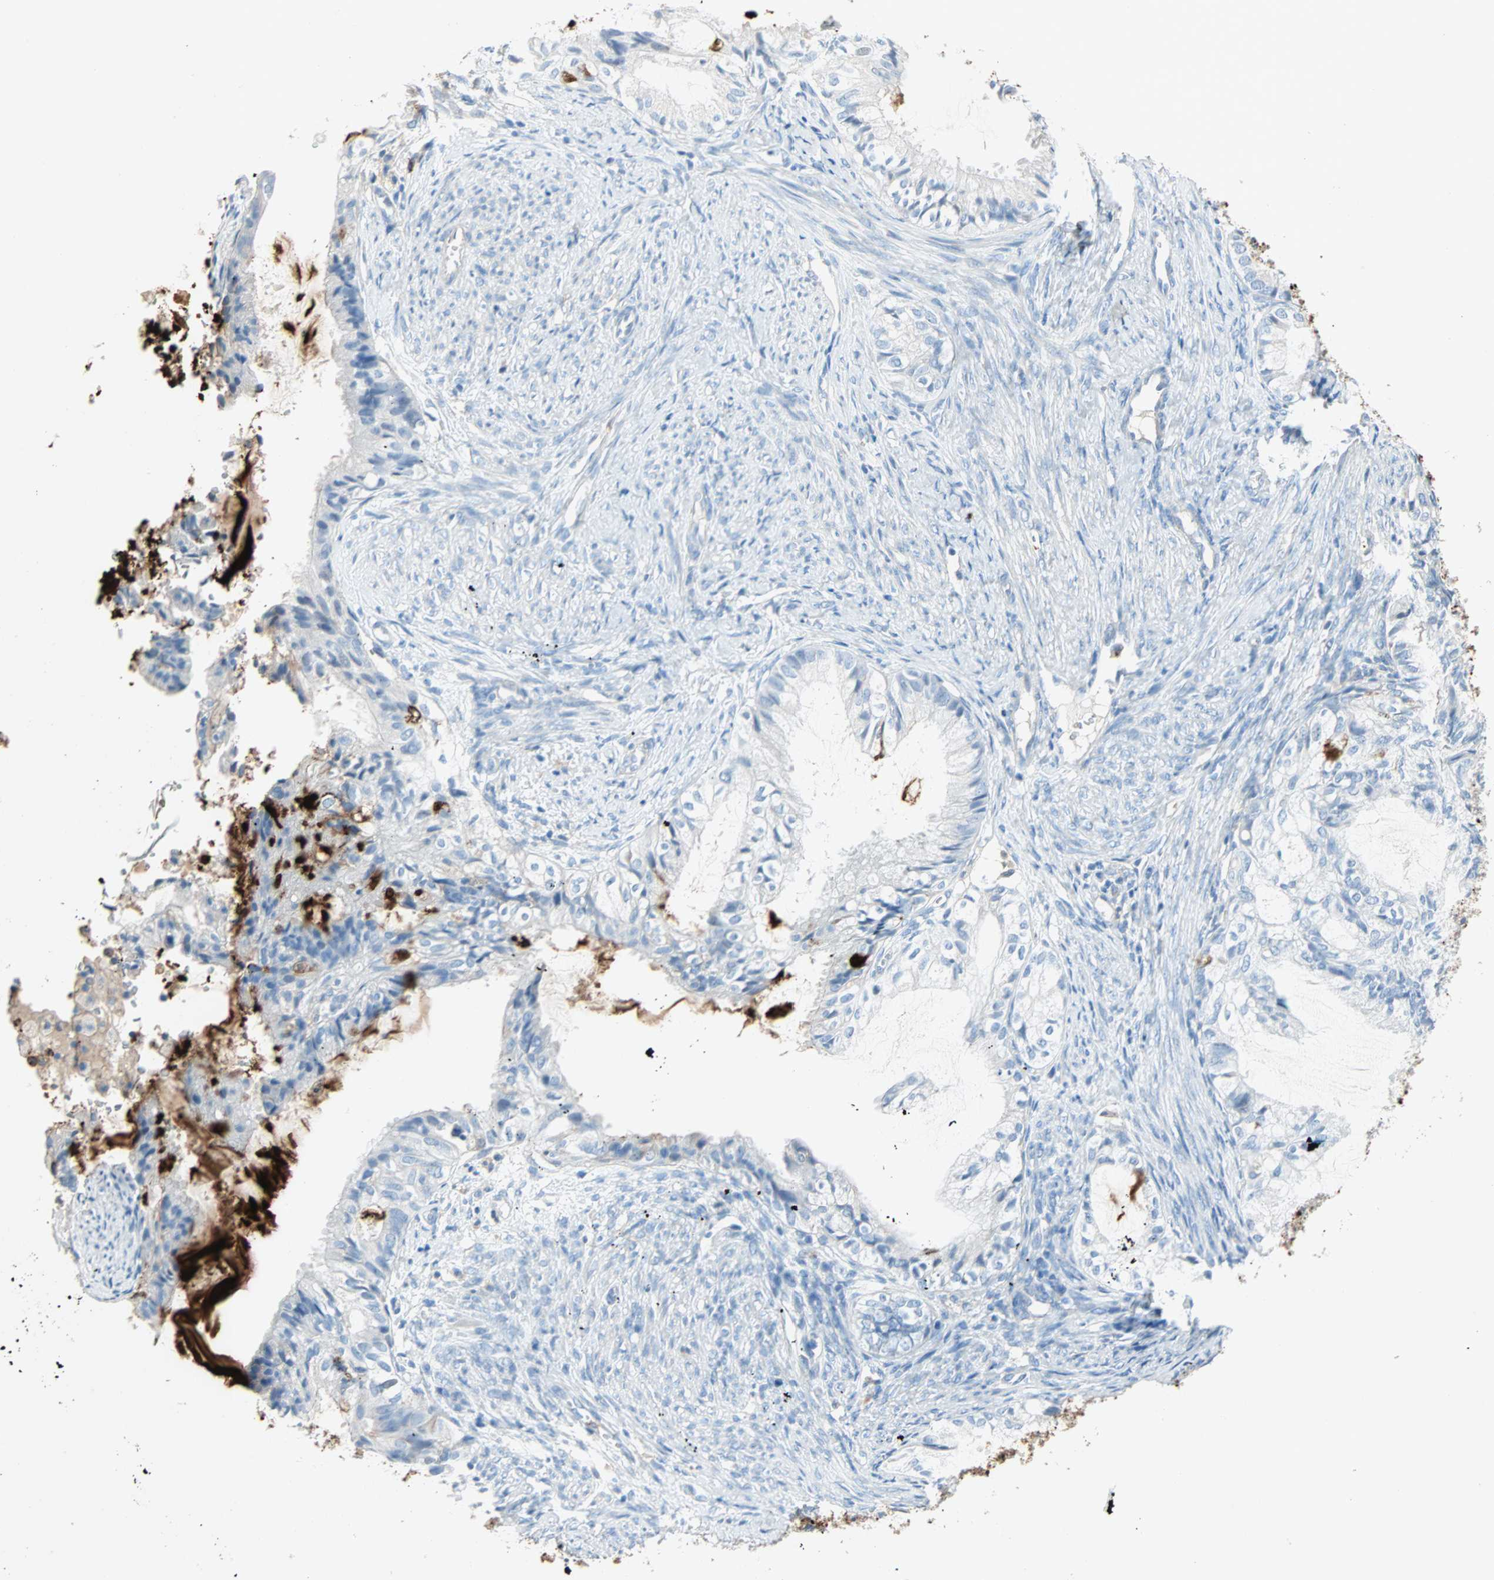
{"staining": {"intensity": "strong", "quantity": "<25%", "location": "cytoplasmic/membranous"}, "tissue": "cervical cancer", "cell_type": "Tumor cells", "image_type": "cancer", "snomed": [{"axis": "morphology", "description": "Normal tissue, NOS"}, {"axis": "morphology", "description": "Adenocarcinoma, NOS"}, {"axis": "topography", "description": "Cervix"}, {"axis": "topography", "description": "Endometrium"}], "caption": "Cervical cancer was stained to show a protein in brown. There is medium levels of strong cytoplasmic/membranous positivity in approximately <25% of tumor cells. (DAB (3,3'-diaminobenzidine) IHC, brown staining for protein, blue staining for nuclei).", "gene": "CLEC4A", "patient": {"sex": "female", "age": 86}}